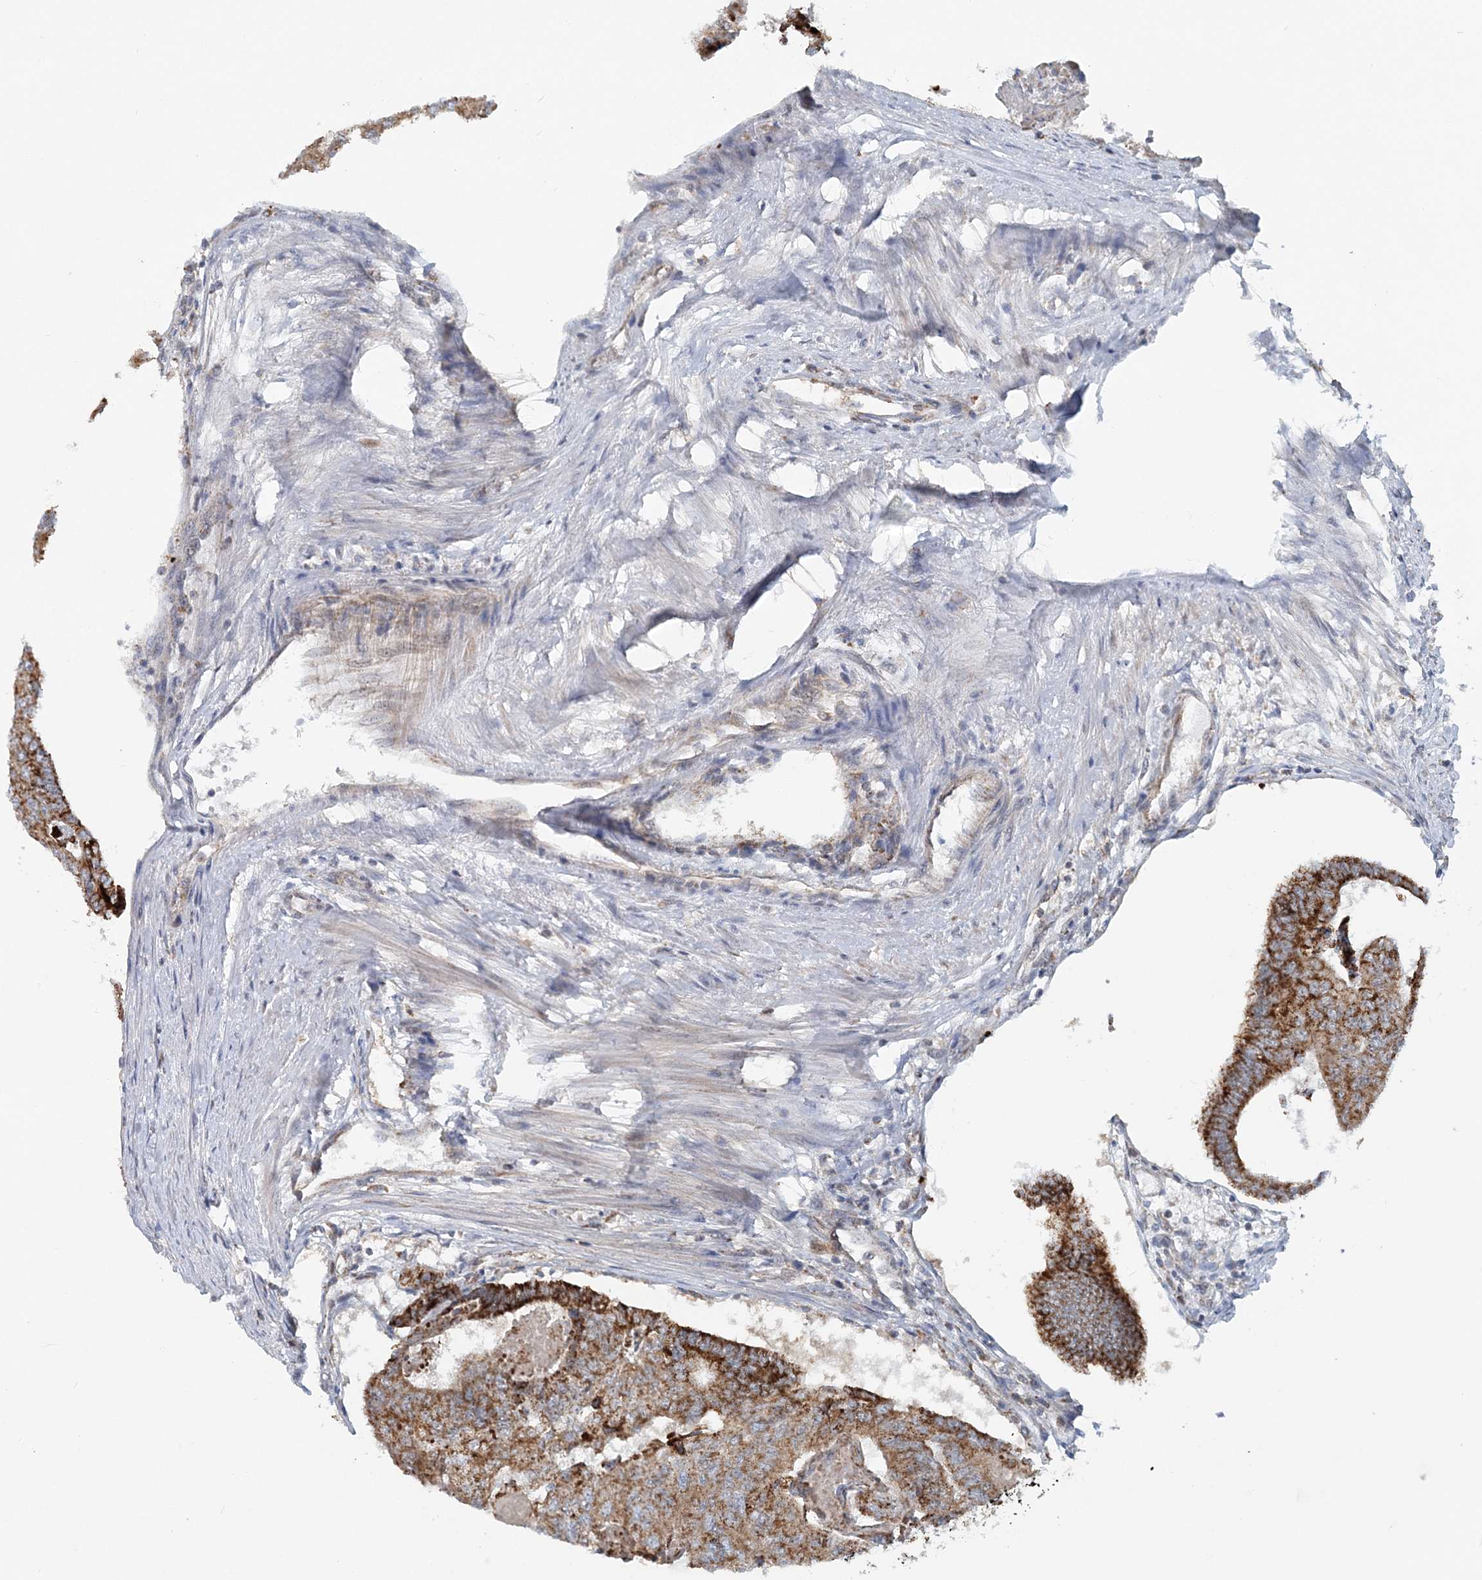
{"staining": {"intensity": "strong", "quantity": ">75%", "location": "cytoplasmic/membranous"}, "tissue": "colorectal cancer", "cell_type": "Tumor cells", "image_type": "cancer", "snomed": [{"axis": "morphology", "description": "Adenocarcinoma, NOS"}, {"axis": "topography", "description": "Colon"}], "caption": "Strong cytoplasmic/membranous positivity for a protein is seen in approximately >75% of tumor cells of colorectal cancer (adenocarcinoma) using immunohistochemistry (IHC).", "gene": "RNF150", "patient": {"sex": "female", "age": 67}}